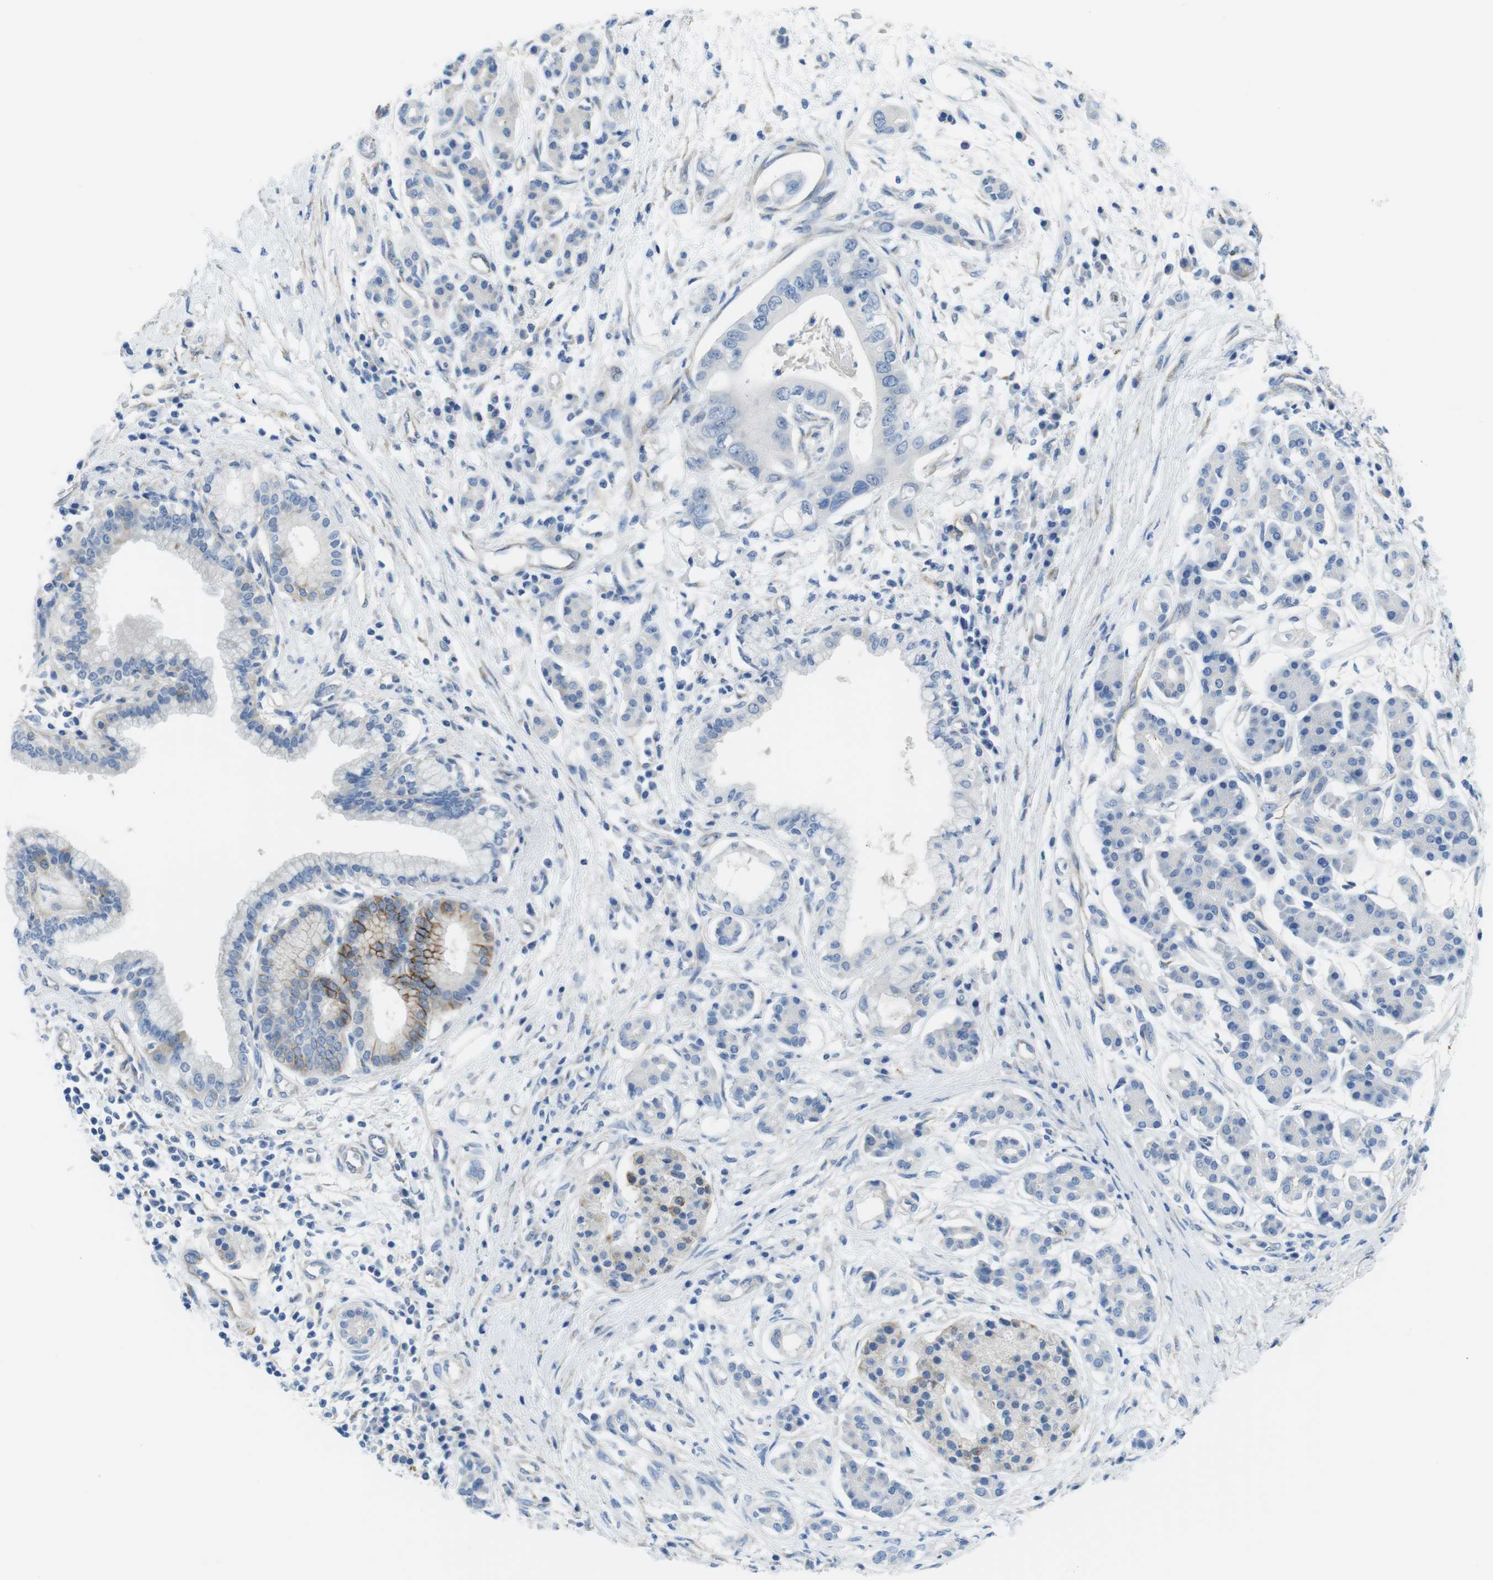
{"staining": {"intensity": "moderate", "quantity": "<25%", "location": "cytoplasmic/membranous"}, "tissue": "pancreatic cancer", "cell_type": "Tumor cells", "image_type": "cancer", "snomed": [{"axis": "morphology", "description": "Adenocarcinoma, NOS"}, {"axis": "topography", "description": "Pancreas"}], "caption": "An IHC micrograph of tumor tissue is shown. Protein staining in brown shows moderate cytoplasmic/membranous positivity in adenocarcinoma (pancreatic) within tumor cells.", "gene": "CDH8", "patient": {"sex": "male", "age": 77}}